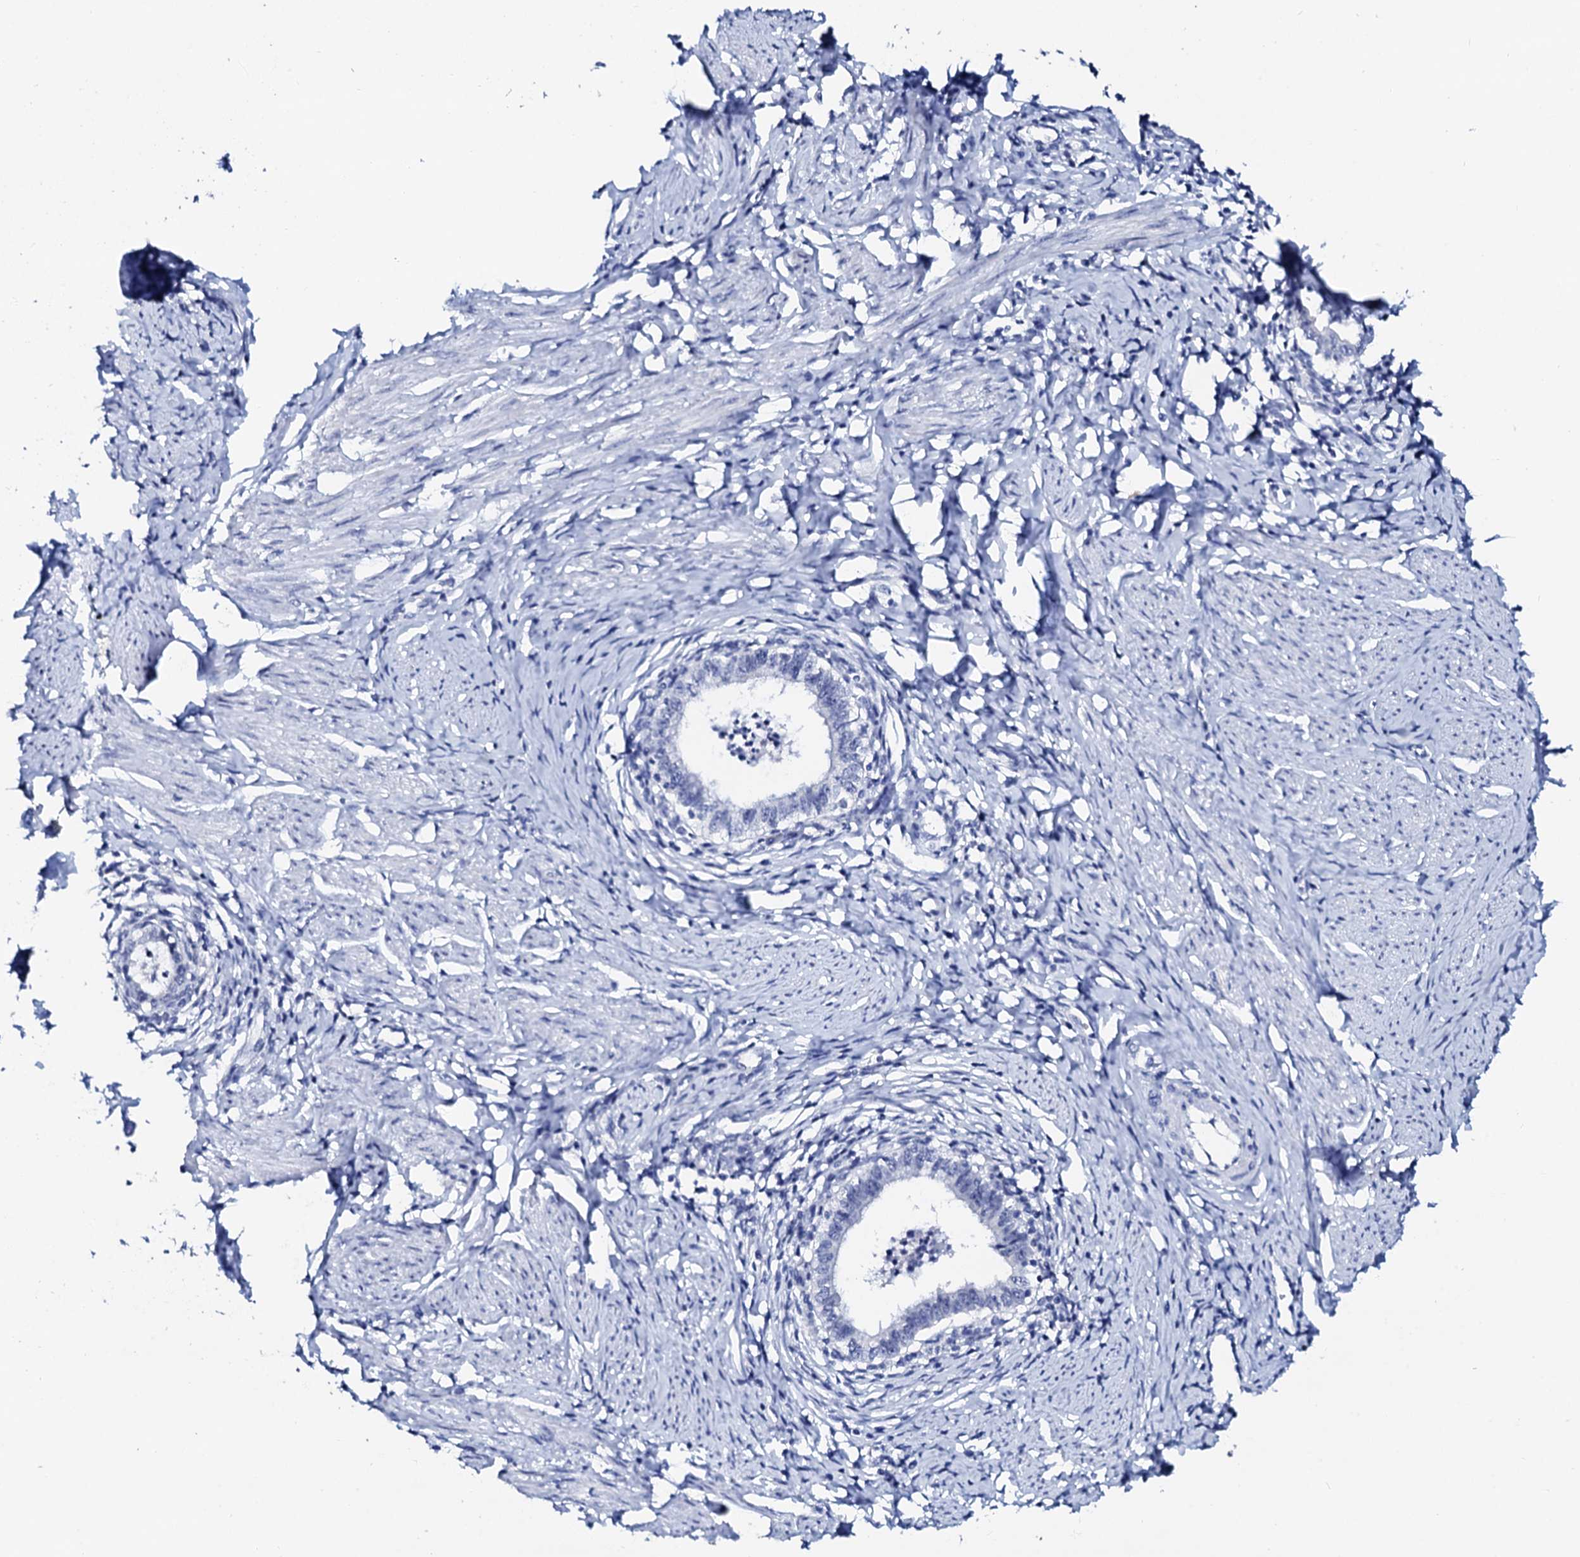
{"staining": {"intensity": "negative", "quantity": "none", "location": "none"}, "tissue": "cervical cancer", "cell_type": "Tumor cells", "image_type": "cancer", "snomed": [{"axis": "morphology", "description": "Adenocarcinoma, NOS"}, {"axis": "topography", "description": "Cervix"}], "caption": "Tumor cells are negative for brown protein staining in adenocarcinoma (cervical). (Brightfield microscopy of DAB IHC at high magnification).", "gene": "SPATA19", "patient": {"sex": "female", "age": 36}}